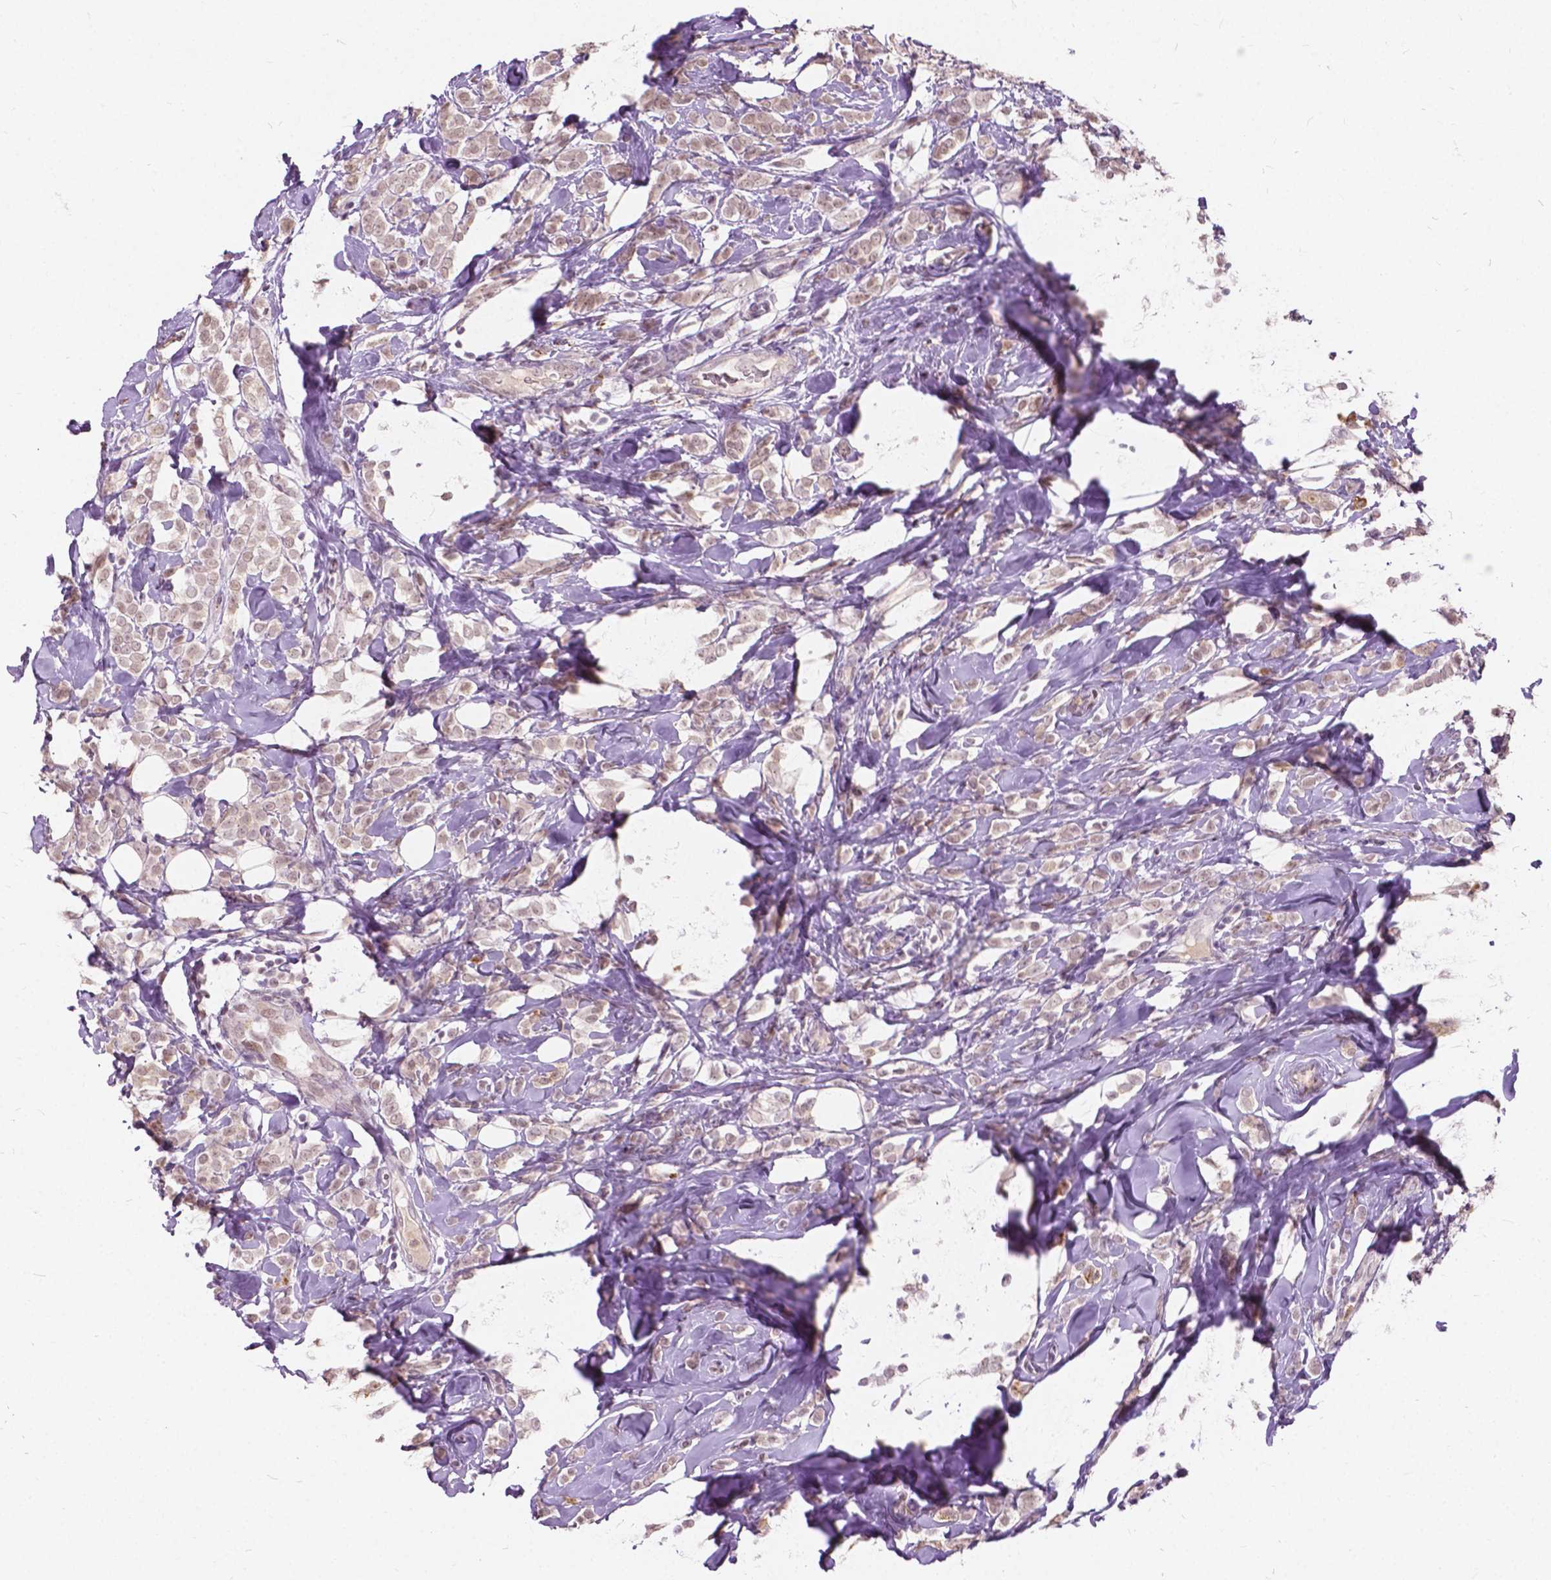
{"staining": {"intensity": "weak", "quantity": ">75%", "location": "cytoplasmic/membranous,nuclear"}, "tissue": "breast cancer", "cell_type": "Tumor cells", "image_type": "cancer", "snomed": [{"axis": "morphology", "description": "Lobular carcinoma"}, {"axis": "topography", "description": "Breast"}], "caption": "This is an image of IHC staining of breast cancer (lobular carcinoma), which shows weak positivity in the cytoplasmic/membranous and nuclear of tumor cells.", "gene": "DLX6", "patient": {"sex": "female", "age": 49}}